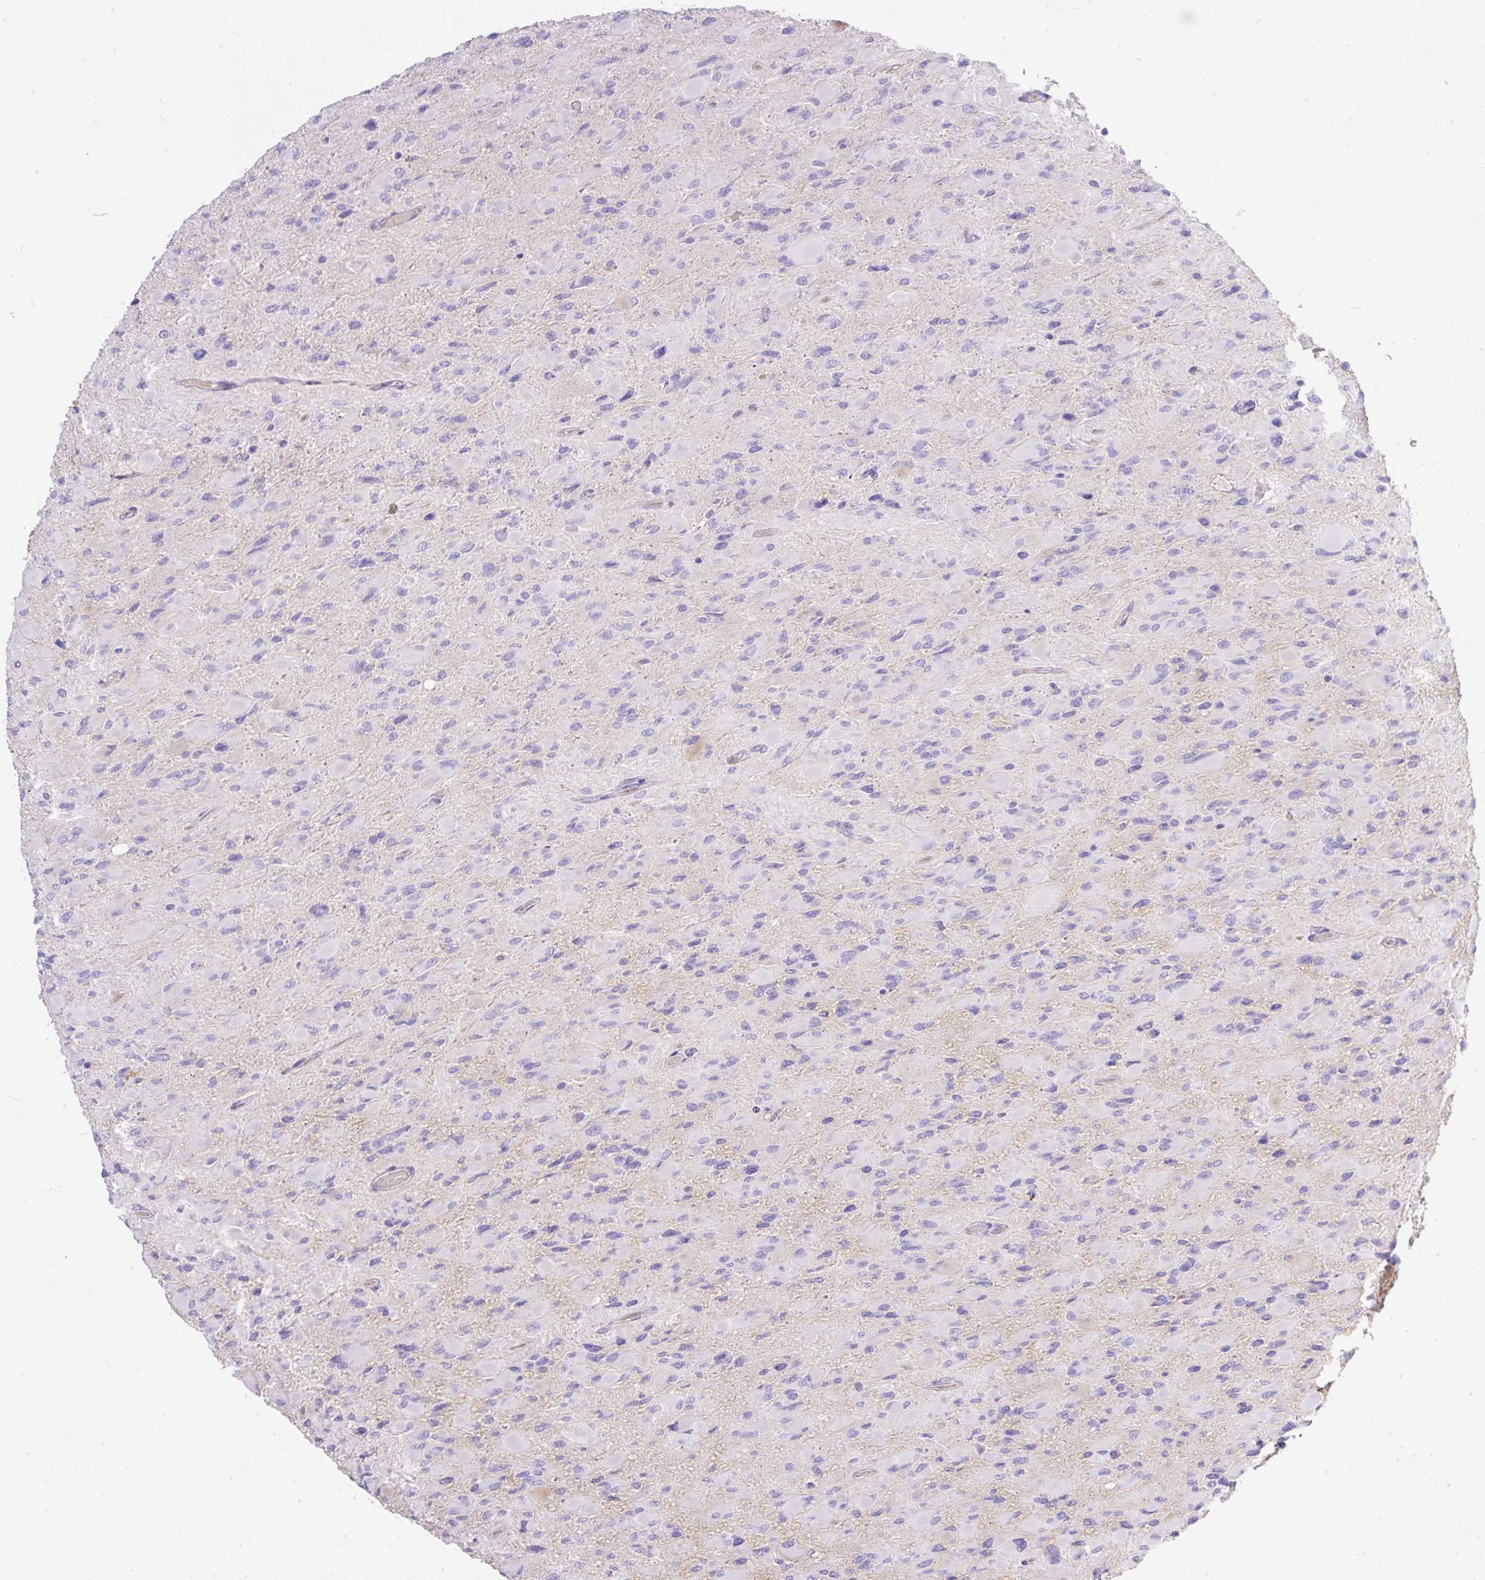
{"staining": {"intensity": "negative", "quantity": "none", "location": "none"}, "tissue": "glioma", "cell_type": "Tumor cells", "image_type": "cancer", "snomed": [{"axis": "morphology", "description": "Glioma, malignant, High grade"}, {"axis": "topography", "description": "Cerebral cortex"}], "caption": "The immunohistochemistry (IHC) micrograph has no significant expression in tumor cells of glioma tissue.", "gene": "CLEC3B", "patient": {"sex": "female", "age": 36}}